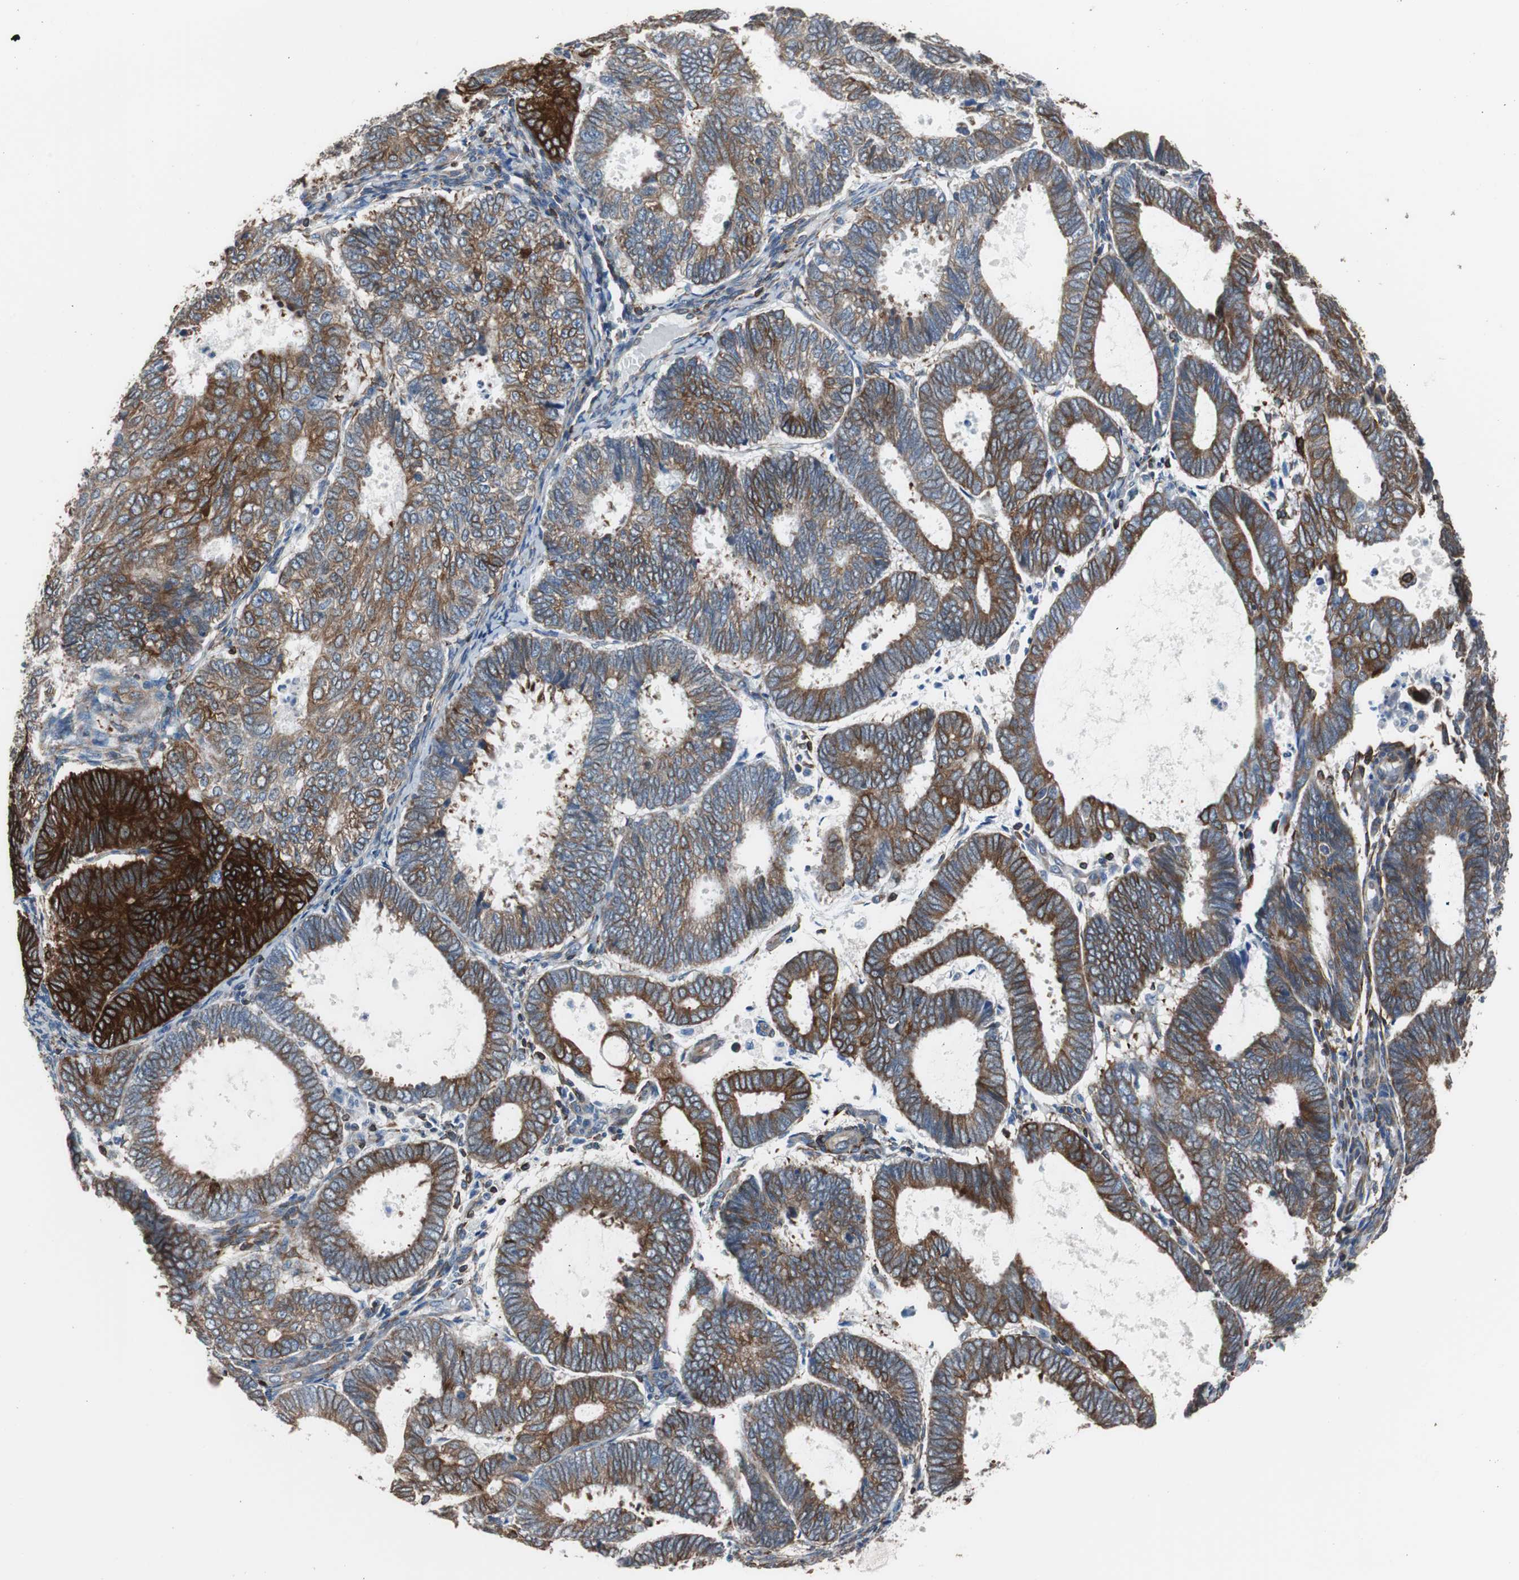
{"staining": {"intensity": "strong", "quantity": ">75%", "location": "cytoplasmic/membranous"}, "tissue": "endometrial cancer", "cell_type": "Tumor cells", "image_type": "cancer", "snomed": [{"axis": "morphology", "description": "Adenocarcinoma, NOS"}, {"axis": "topography", "description": "Uterus"}], "caption": "Immunohistochemistry of human endometrial cancer displays high levels of strong cytoplasmic/membranous staining in approximately >75% of tumor cells.", "gene": "PBXIP1", "patient": {"sex": "female", "age": 60}}